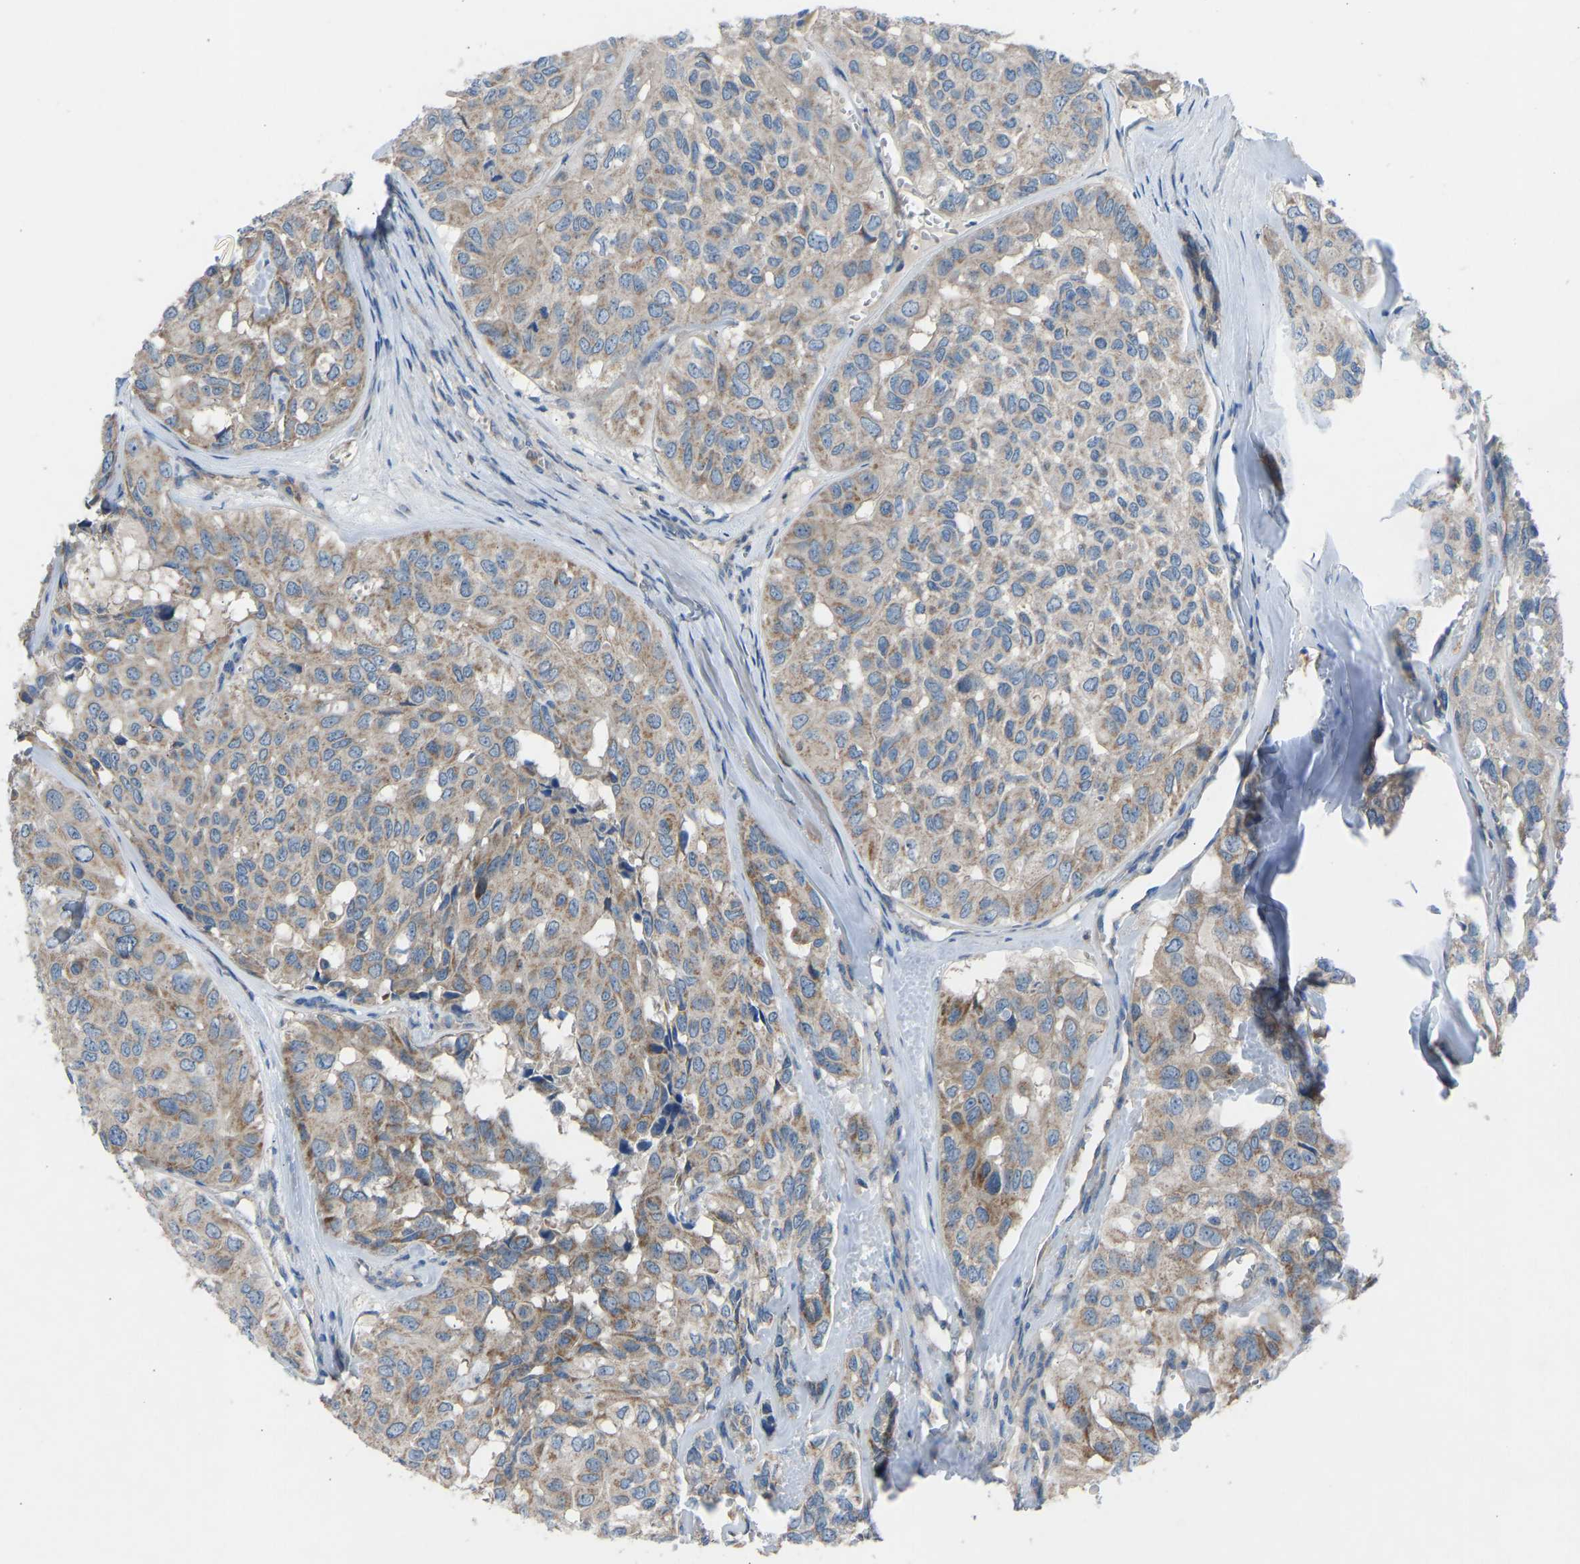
{"staining": {"intensity": "moderate", "quantity": ">75%", "location": "cytoplasmic/membranous"}, "tissue": "head and neck cancer", "cell_type": "Tumor cells", "image_type": "cancer", "snomed": [{"axis": "morphology", "description": "Adenocarcinoma, NOS"}, {"axis": "topography", "description": "Salivary gland, NOS"}, {"axis": "topography", "description": "Head-Neck"}], "caption": "Immunohistochemistry (DAB) staining of human adenocarcinoma (head and neck) displays moderate cytoplasmic/membranous protein expression in approximately >75% of tumor cells.", "gene": "GRK6", "patient": {"sex": "female", "age": 76}}